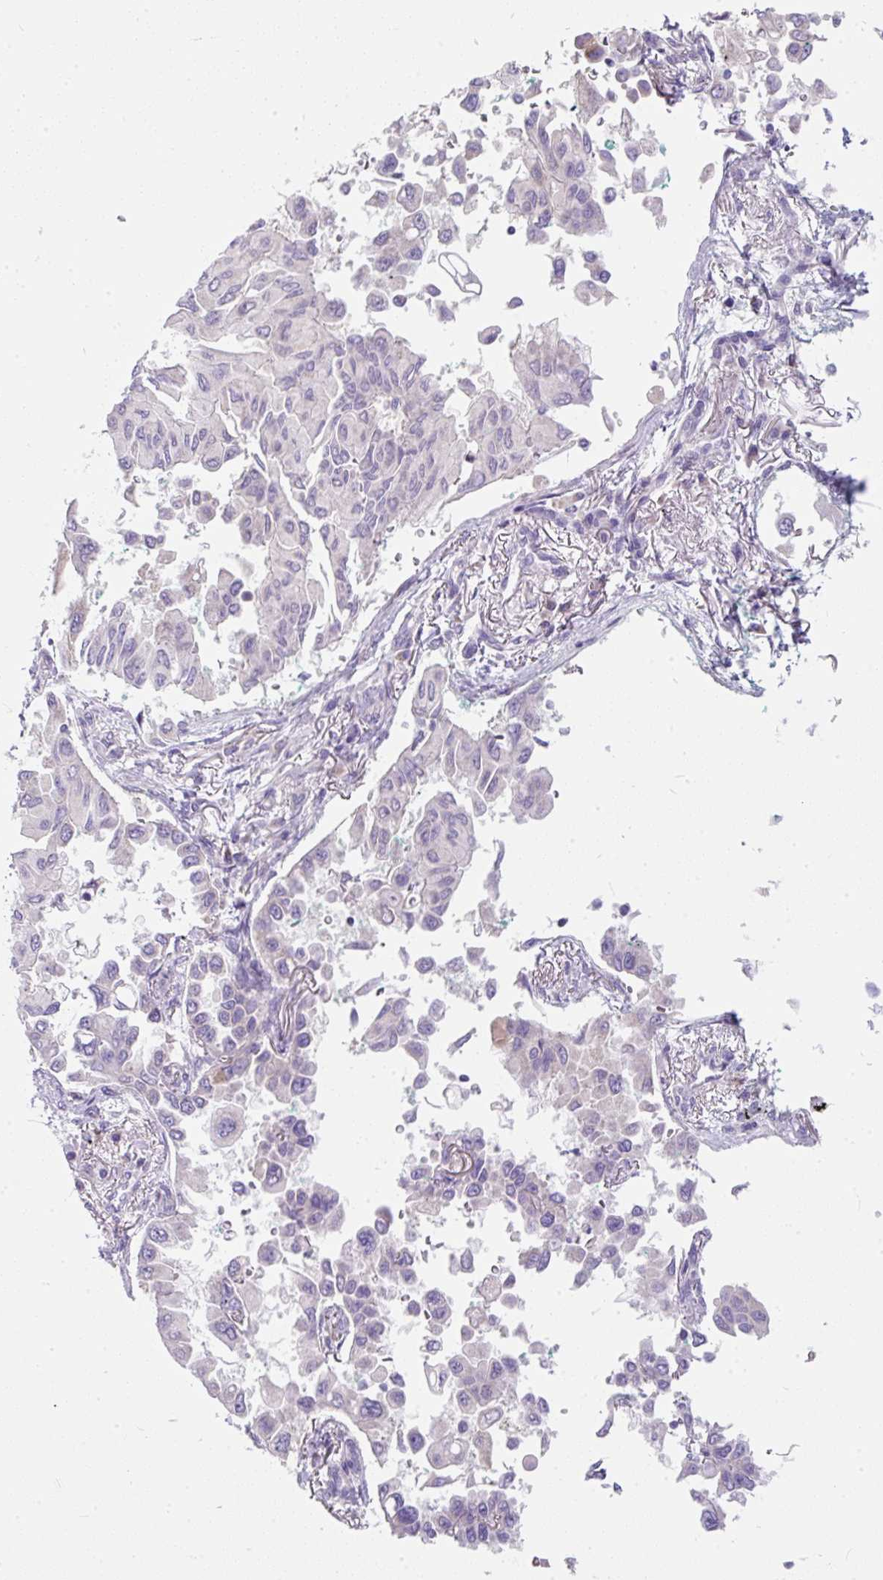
{"staining": {"intensity": "negative", "quantity": "none", "location": "none"}, "tissue": "lung cancer", "cell_type": "Tumor cells", "image_type": "cancer", "snomed": [{"axis": "morphology", "description": "Adenocarcinoma, NOS"}, {"axis": "topography", "description": "Lung"}], "caption": "An IHC micrograph of lung adenocarcinoma is shown. There is no staining in tumor cells of lung adenocarcinoma.", "gene": "SUSD5", "patient": {"sex": "female", "age": 67}}